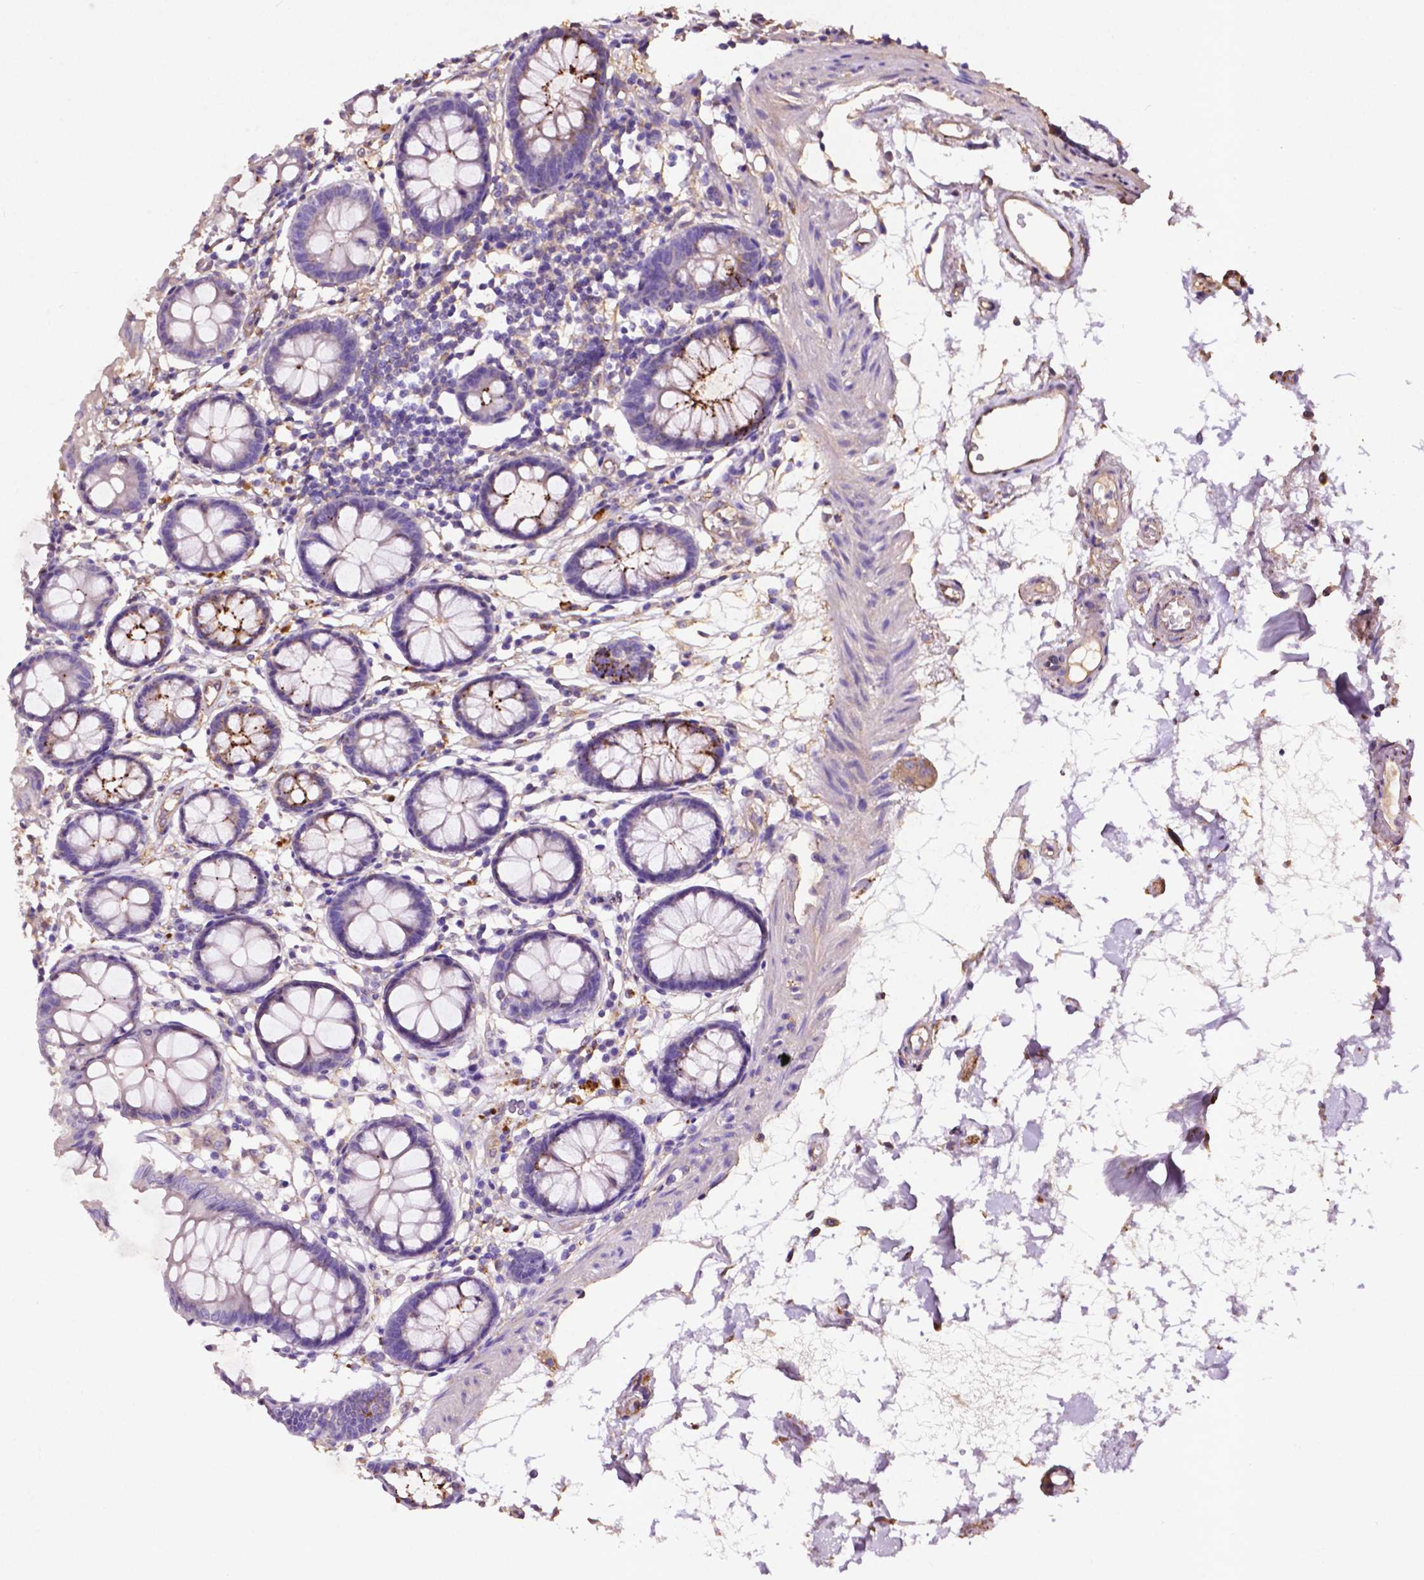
{"staining": {"intensity": "weak", "quantity": "25%-75%", "location": "cytoplasmic/membranous"}, "tissue": "colon", "cell_type": "Endothelial cells", "image_type": "normal", "snomed": [{"axis": "morphology", "description": "Normal tissue, NOS"}, {"axis": "topography", "description": "Colon"}], "caption": "Brown immunohistochemical staining in benign human colon exhibits weak cytoplasmic/membranous staining in approximately 25%-75% of endothelial cells. Using DAB (brown) and hematoxylin (blue) stains, captured at high magnification using brightfield microscopy.", "gene": "GDPD5", "patient": {"sex": "female", "age": 84}}